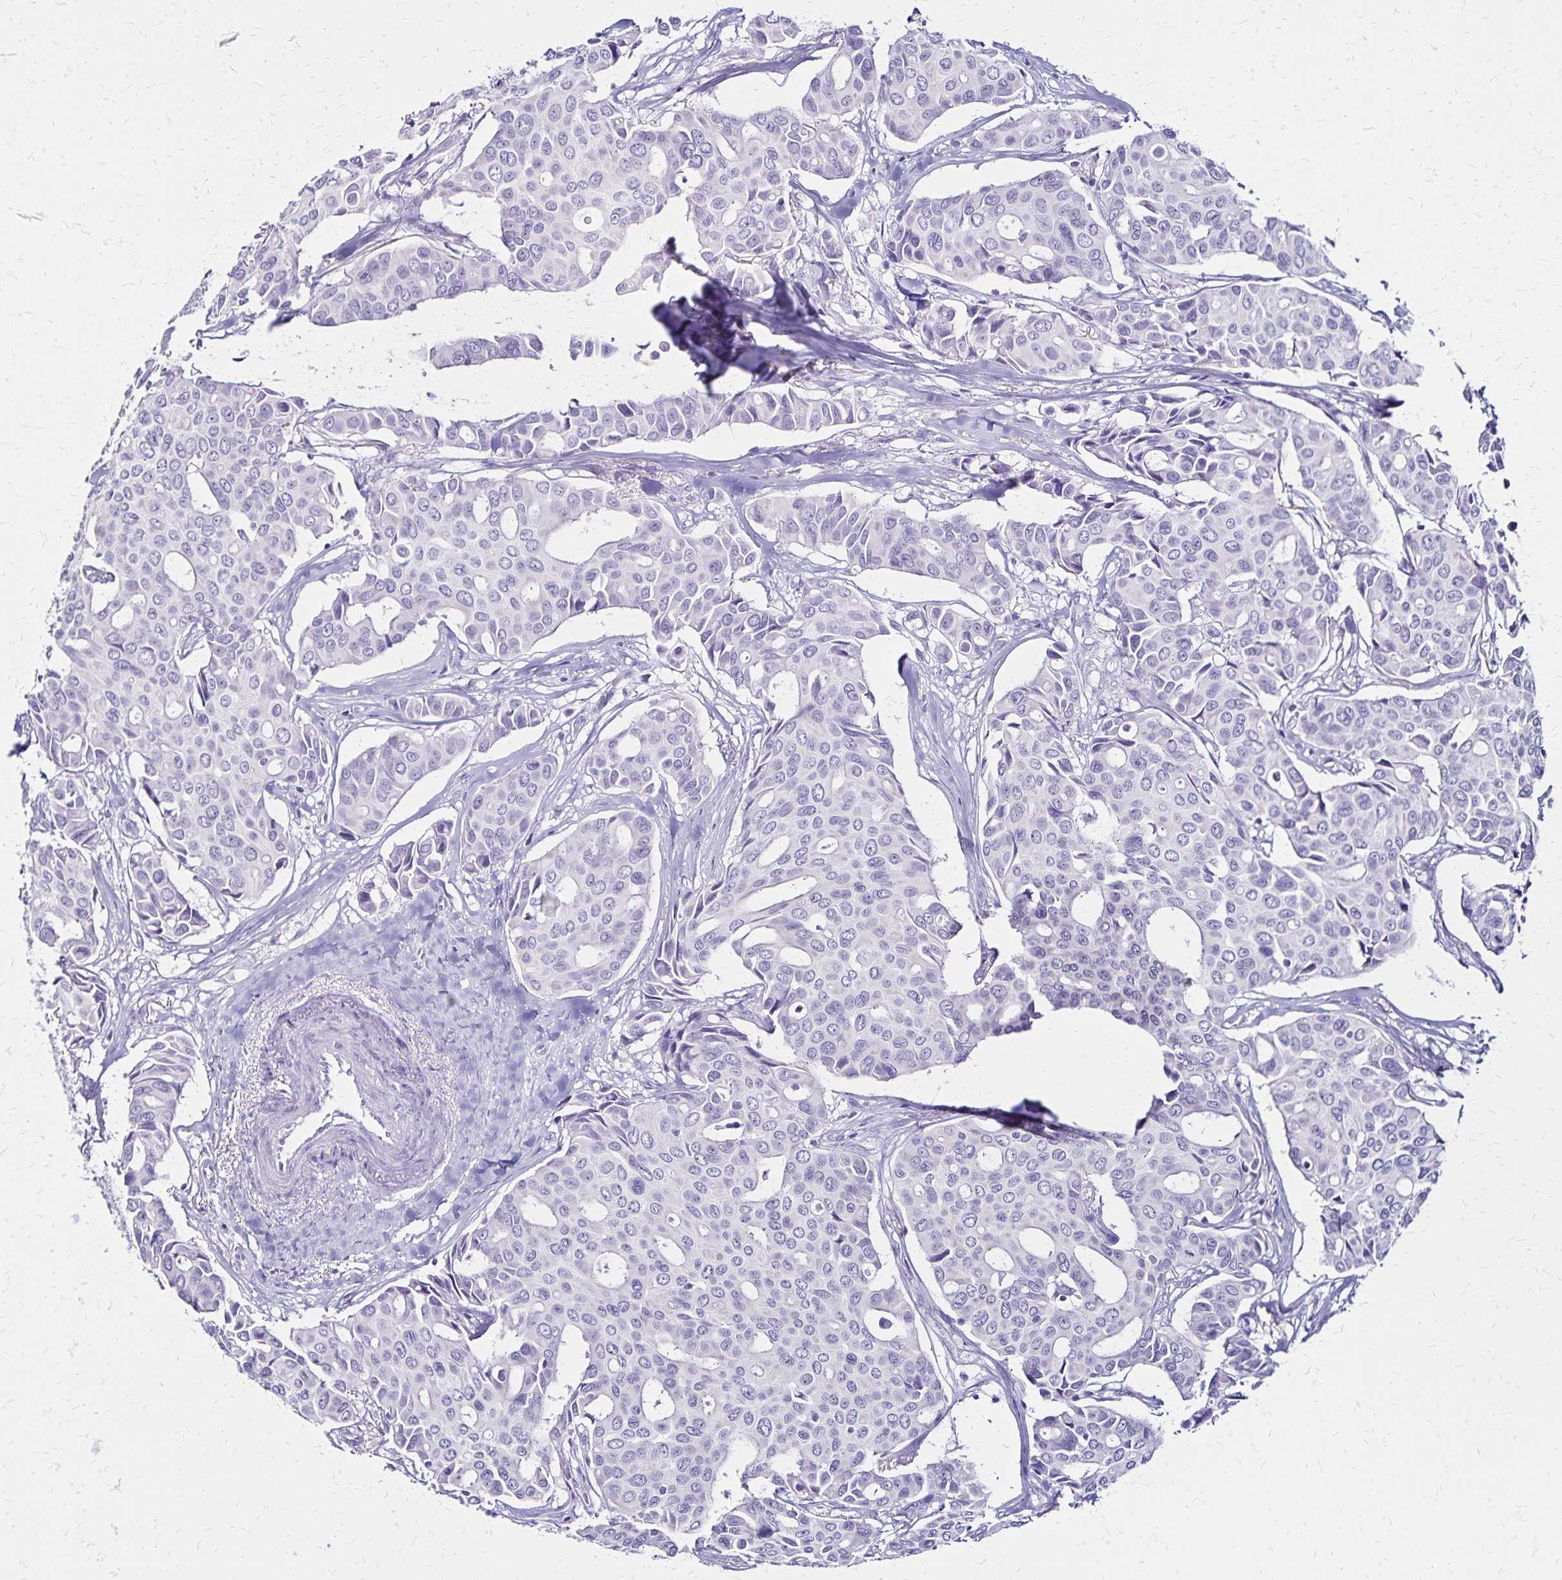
{"staining": {"intensity": "negative", "quantity": "none", "location": "none"}, "tissue": "breast cancer", "cell_type": "Tumor cells", "image_type": "cancer", "snomed": [{"axis": "morphology", "description": "Duct carcinoma"}, {"axis": "topography", "description": "Breast"}], "caption": "Immunohistochemistry (IHC) histopathology image of breast cancer (intraductal carcinoma) stained for a protein (brown), which demonstrates no staining in tumor cells. The staining is performed using DAB brown chromogen with nuclei counter-stained in using hematoxylin.", "gene": "LIN28B", "patient": {"sex": "female", "age": 54}}